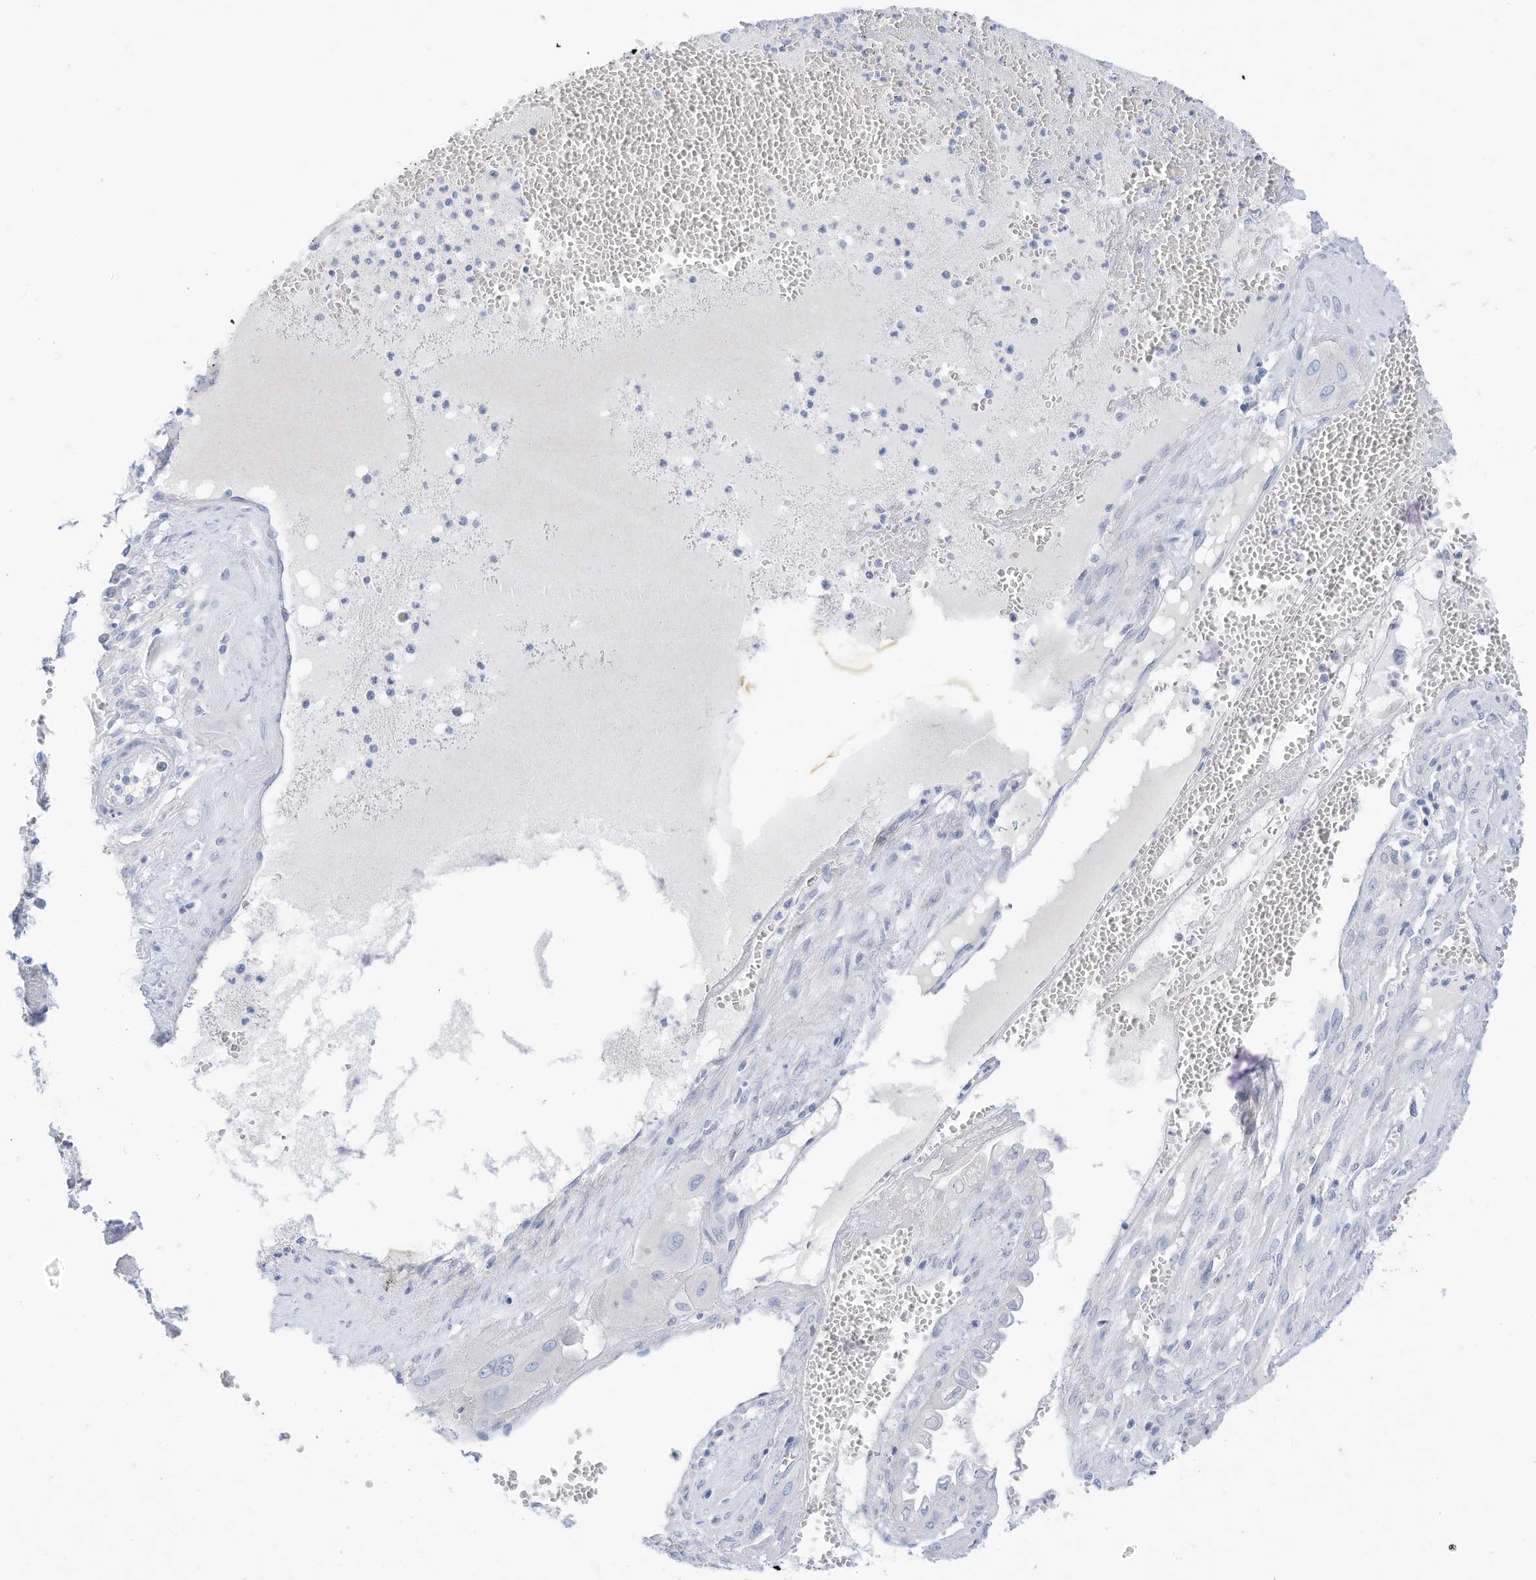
{"staining": {"intensity": "negative", "quantity": "none", "location": "none"}, "tissue": "cervical cancer", "cell_type": "Tumor cells", "image_type": "cancer", "snomed": [{"axis": "morphology", "description": "Squamous cell carcinoma, NOS"}, {"axis": "topography", "description": "Cervix"}], "caption": "The photomicrograph displays no staining of tumor cells in squamous cell carcinoma (cervical).", "gene": "SPOCD1", "patient": {"sex": "female", "age": 34}}